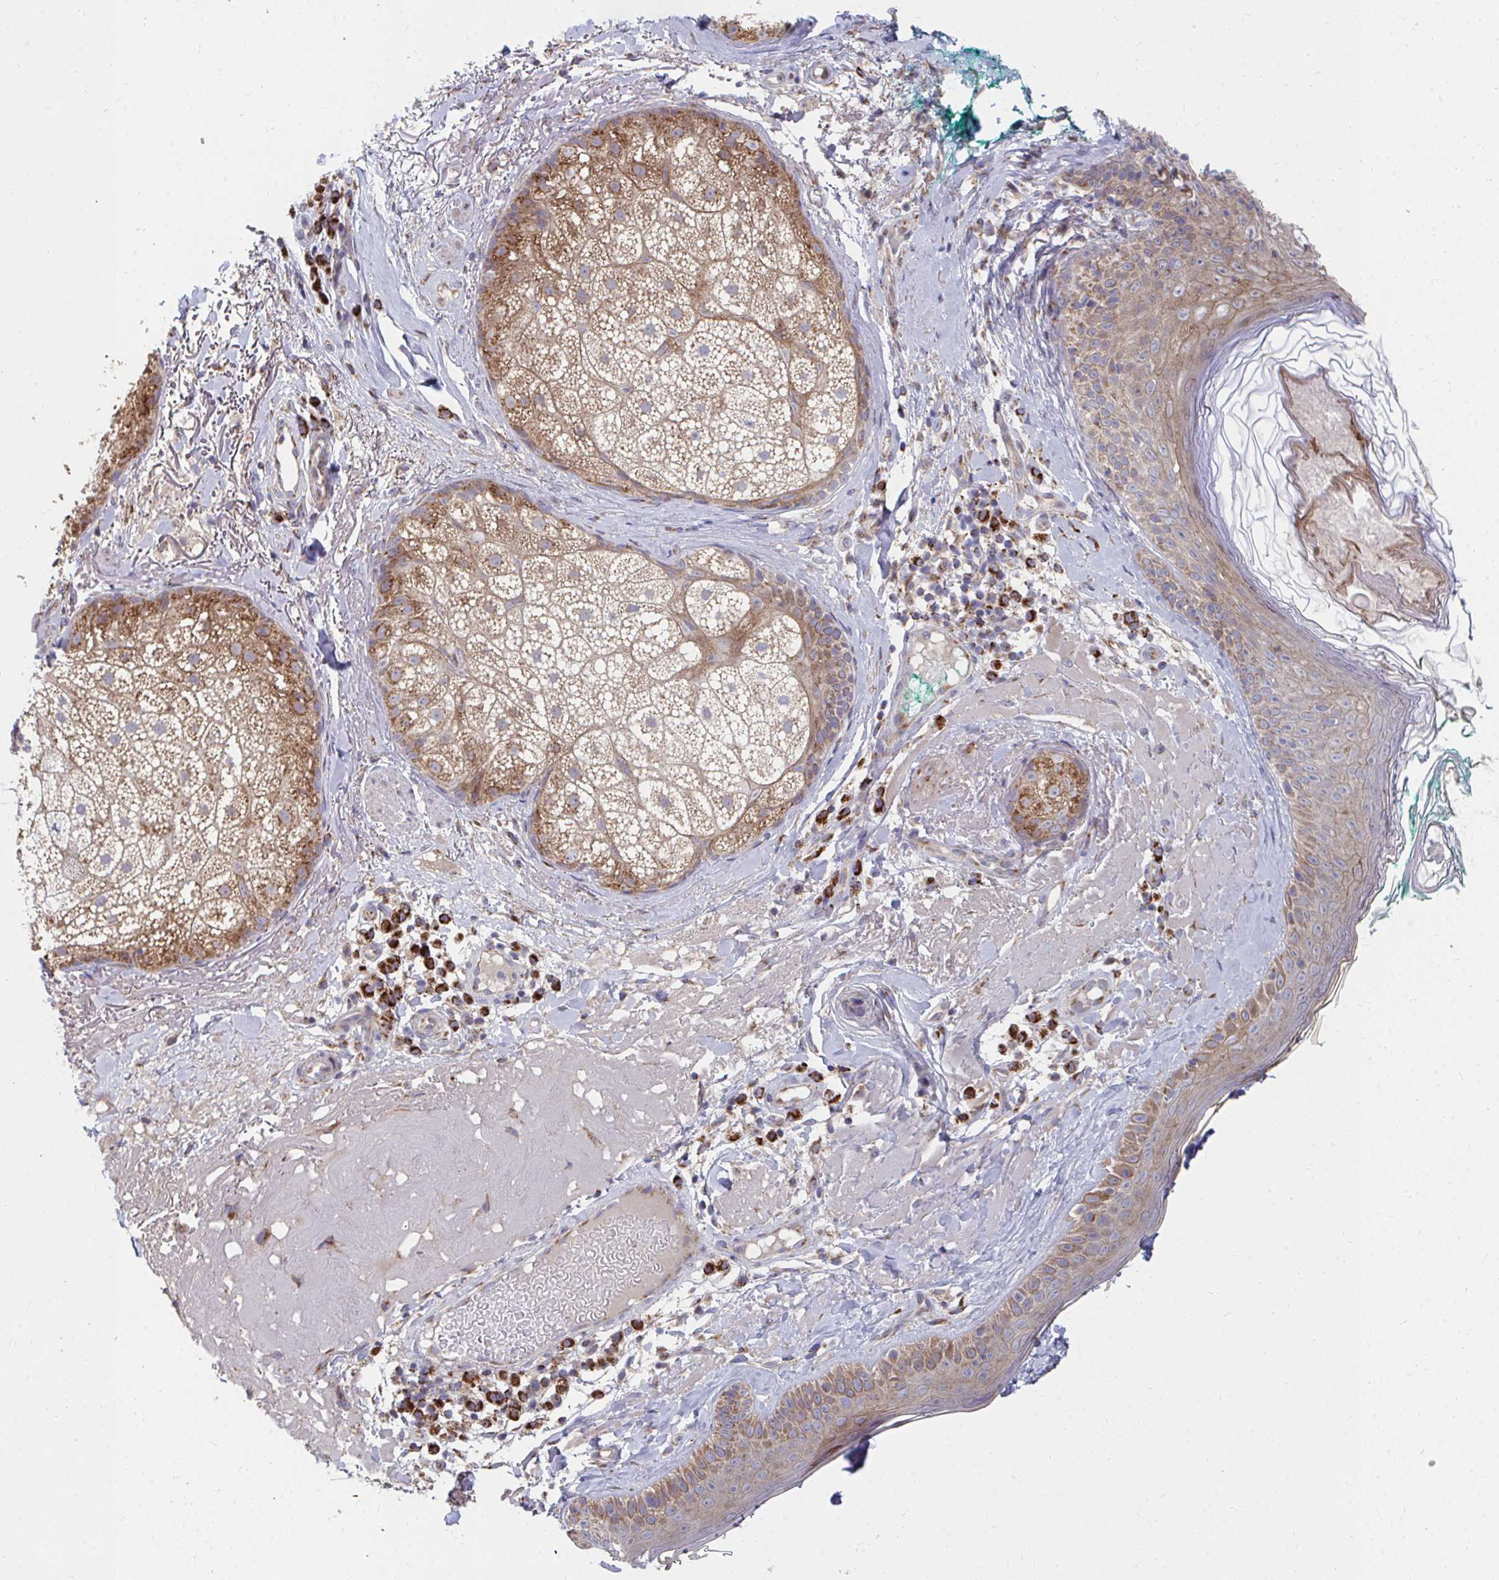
{"staining": {"intensity": "negative", "quantity": "none", "location": "none"}, "tissue": "skin", "cell_type": "Fibroblasts", "image_type": "normal", "snomed": [{"axis": "morphology", "description": "Normal tissue, NOS"}, {"axis": "topography", "description": "Skin"}], "caption": "An immunohistochemistry image of benign skin is shown. There is no staining in fibroblasts of skin.", "gene": "PEX3", "patient": {"sex": "male", "age": 73}}